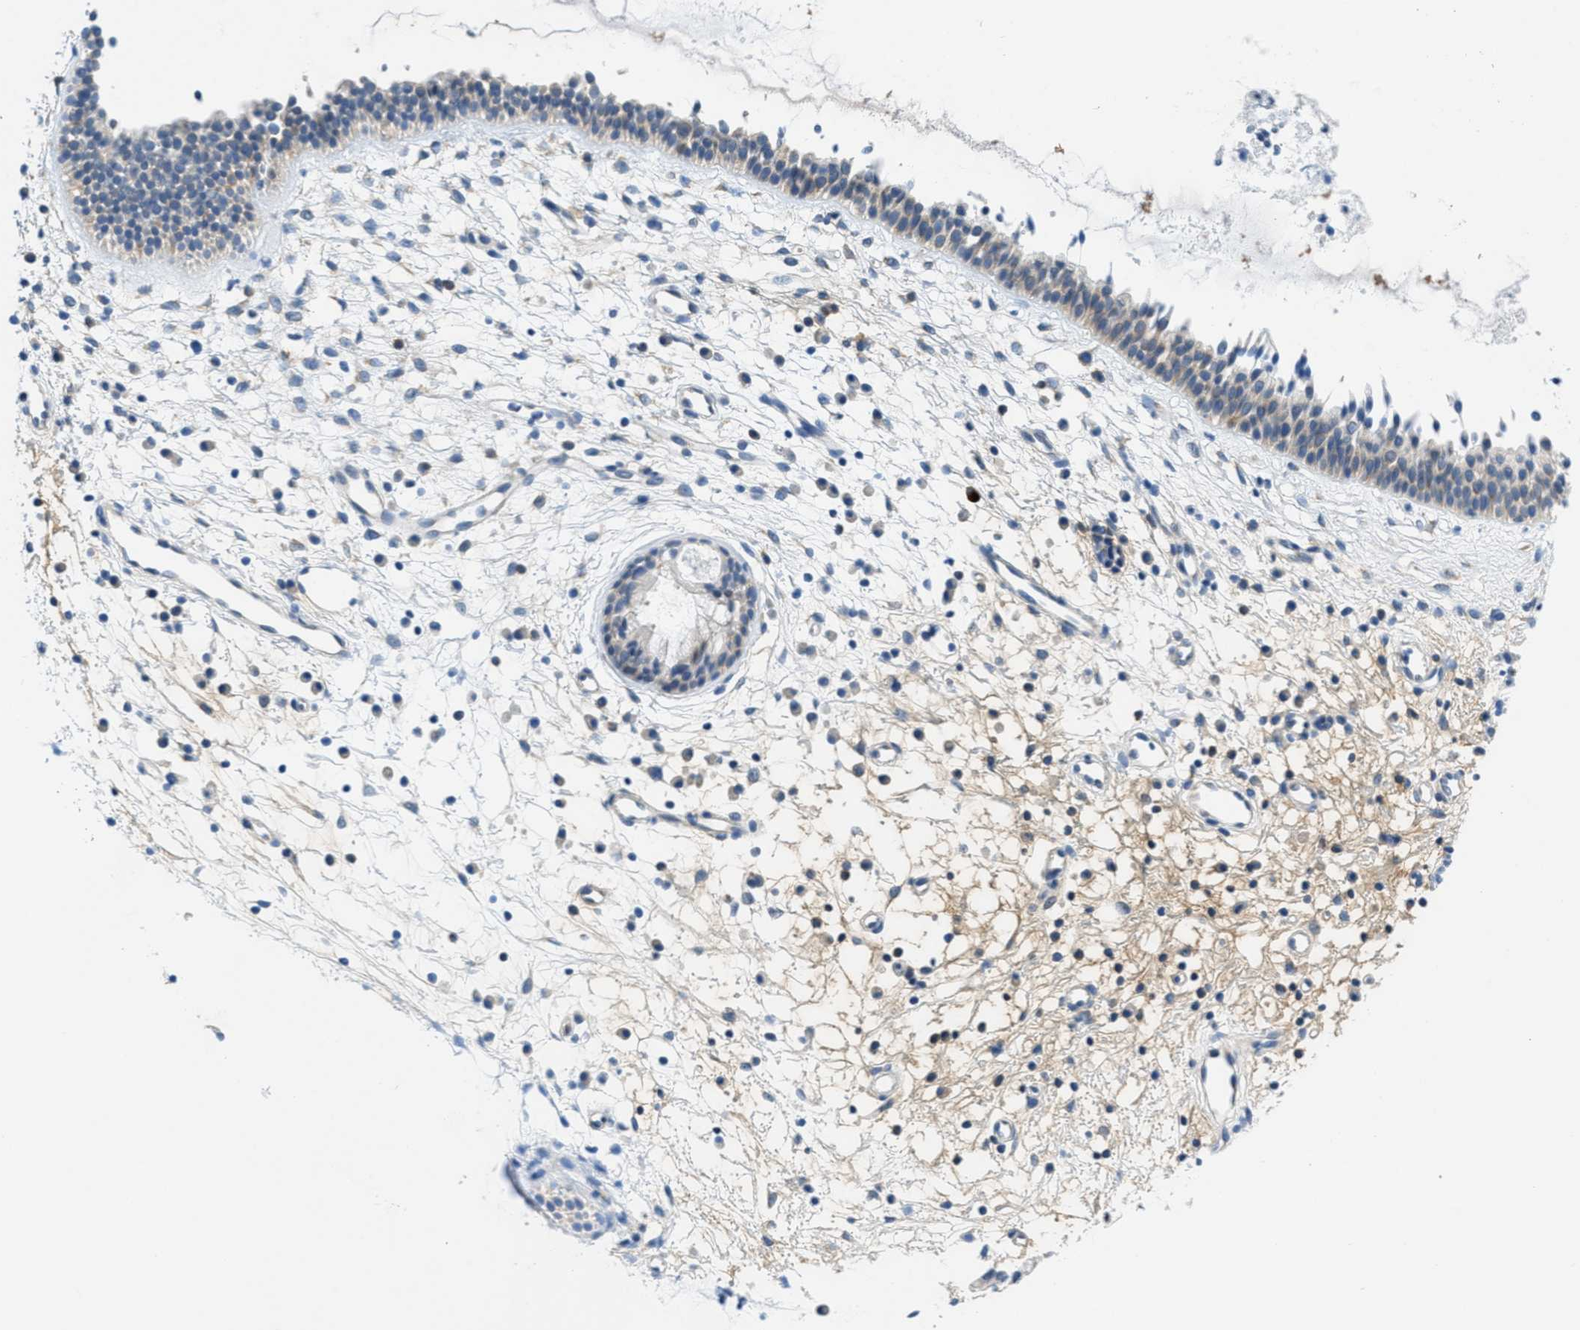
{"staining": {"intensity": "negative", "quantity": "none", "location": "none"}, "tissue": "nasopharynx", "cell_type": "Respiratory epithelial cells", "image_type": "normal", "snomed": [{"axis": "morphology", "description": "Normal tissue, NOS"}, {"axis": "topography", "description": "Nasopharynx"}], "caption": "A high-resolution image shows immunohistochemistry staining of benign nasopharynx, which reveals no significant positivity in respiratory epithelial cells. Brightfield microscopy of immunohistochemistry stained with DAB (3,3'-diaminobenzidine) (brown) and hematoxylin (blue), captured at high magnification.", "gene": "PTDSS1", "patient": {"sex": "male", "age": 21}}